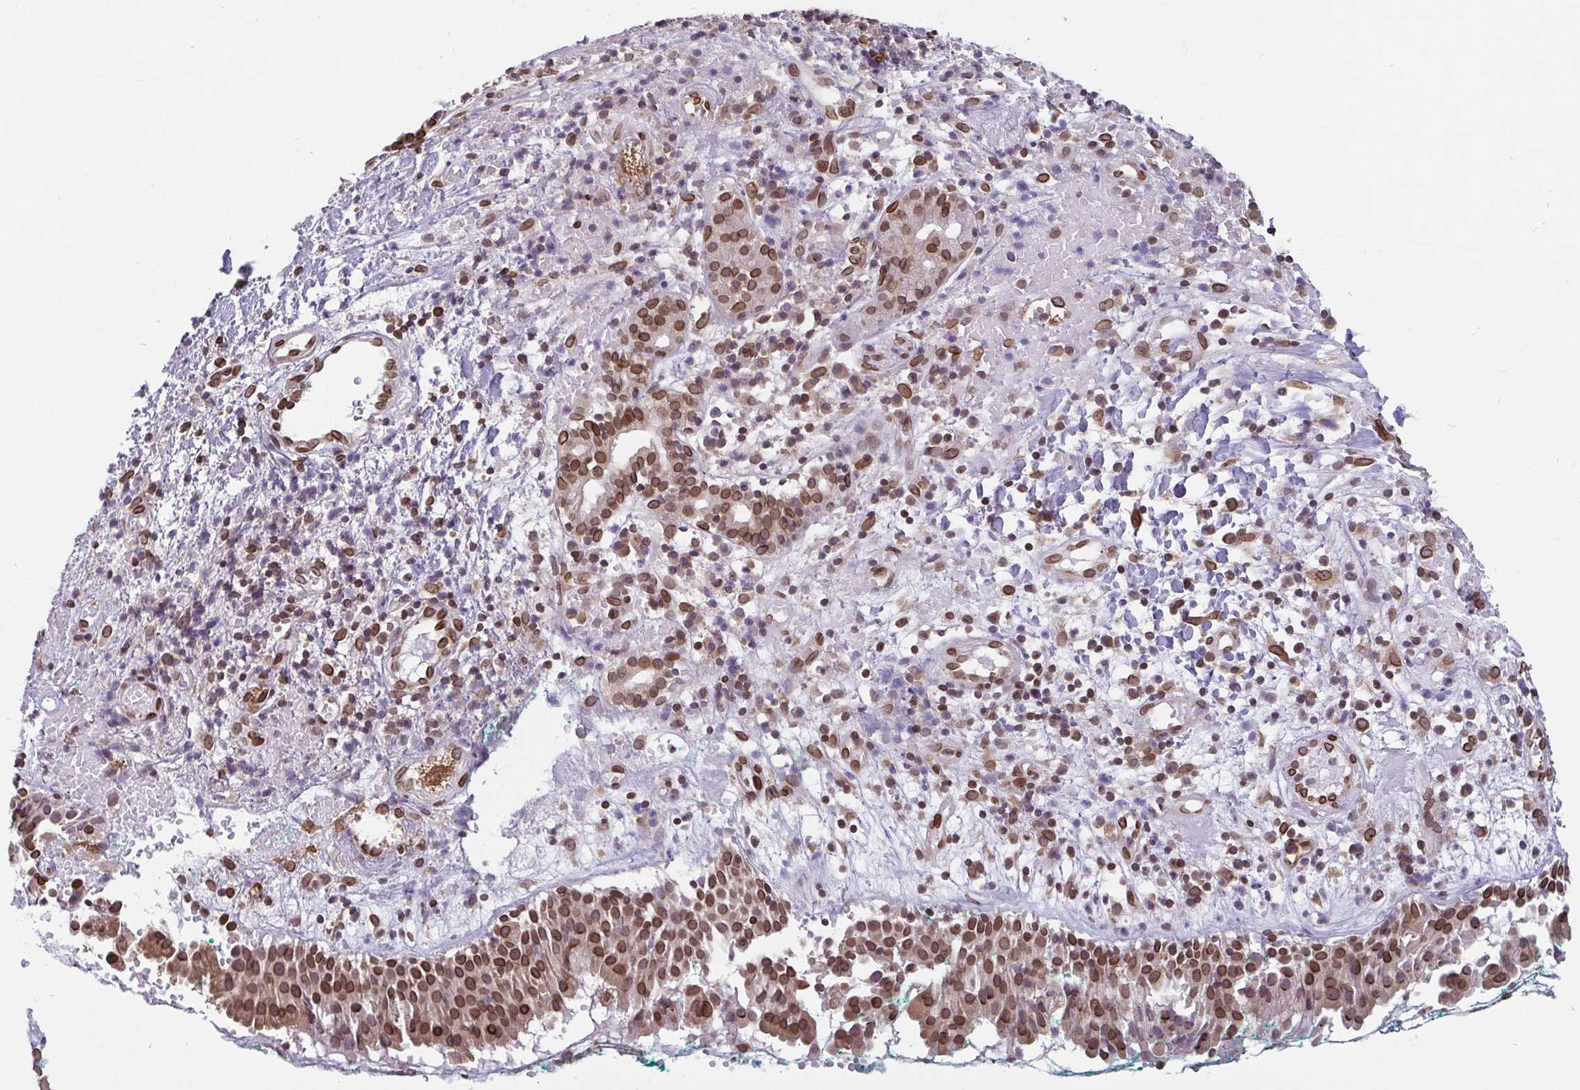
{"staining": {"intensity": "moderate", "quantity": ">75%", "location": "cytoplasmic/membranous,nuclear"}, "tissue": "nasopharynx", "cell_type": "Respiratory epithelial cells", "image_type": "normal", "snomed": [{"axis": "morphology", "description": "Normal tissue, NOS"}, {"axis": "morphology", "description": "Basal cell carcinoma"}, {"axis": "topography", "description": "Cartilage tissue"}, {"axis": "topography", "description": "Nasopharynx"}, {"axis": "topography", "description": "Oral tissue"}], "caption": "Immunohistochemical staining of benign human nasopharynx exhibits medium levels of moderate cytoplasmic/membranous,nuclear expression in approximately >75% of respiratory epithelial cells. The protein is stained brown, and the nuclei are stained in blue (DAB (3,3'-diaminobenzidine) IHC with brightfield microscopy, high magnification).", "gene": "EMD", "patient": {"sex": "female", "age": 77}}